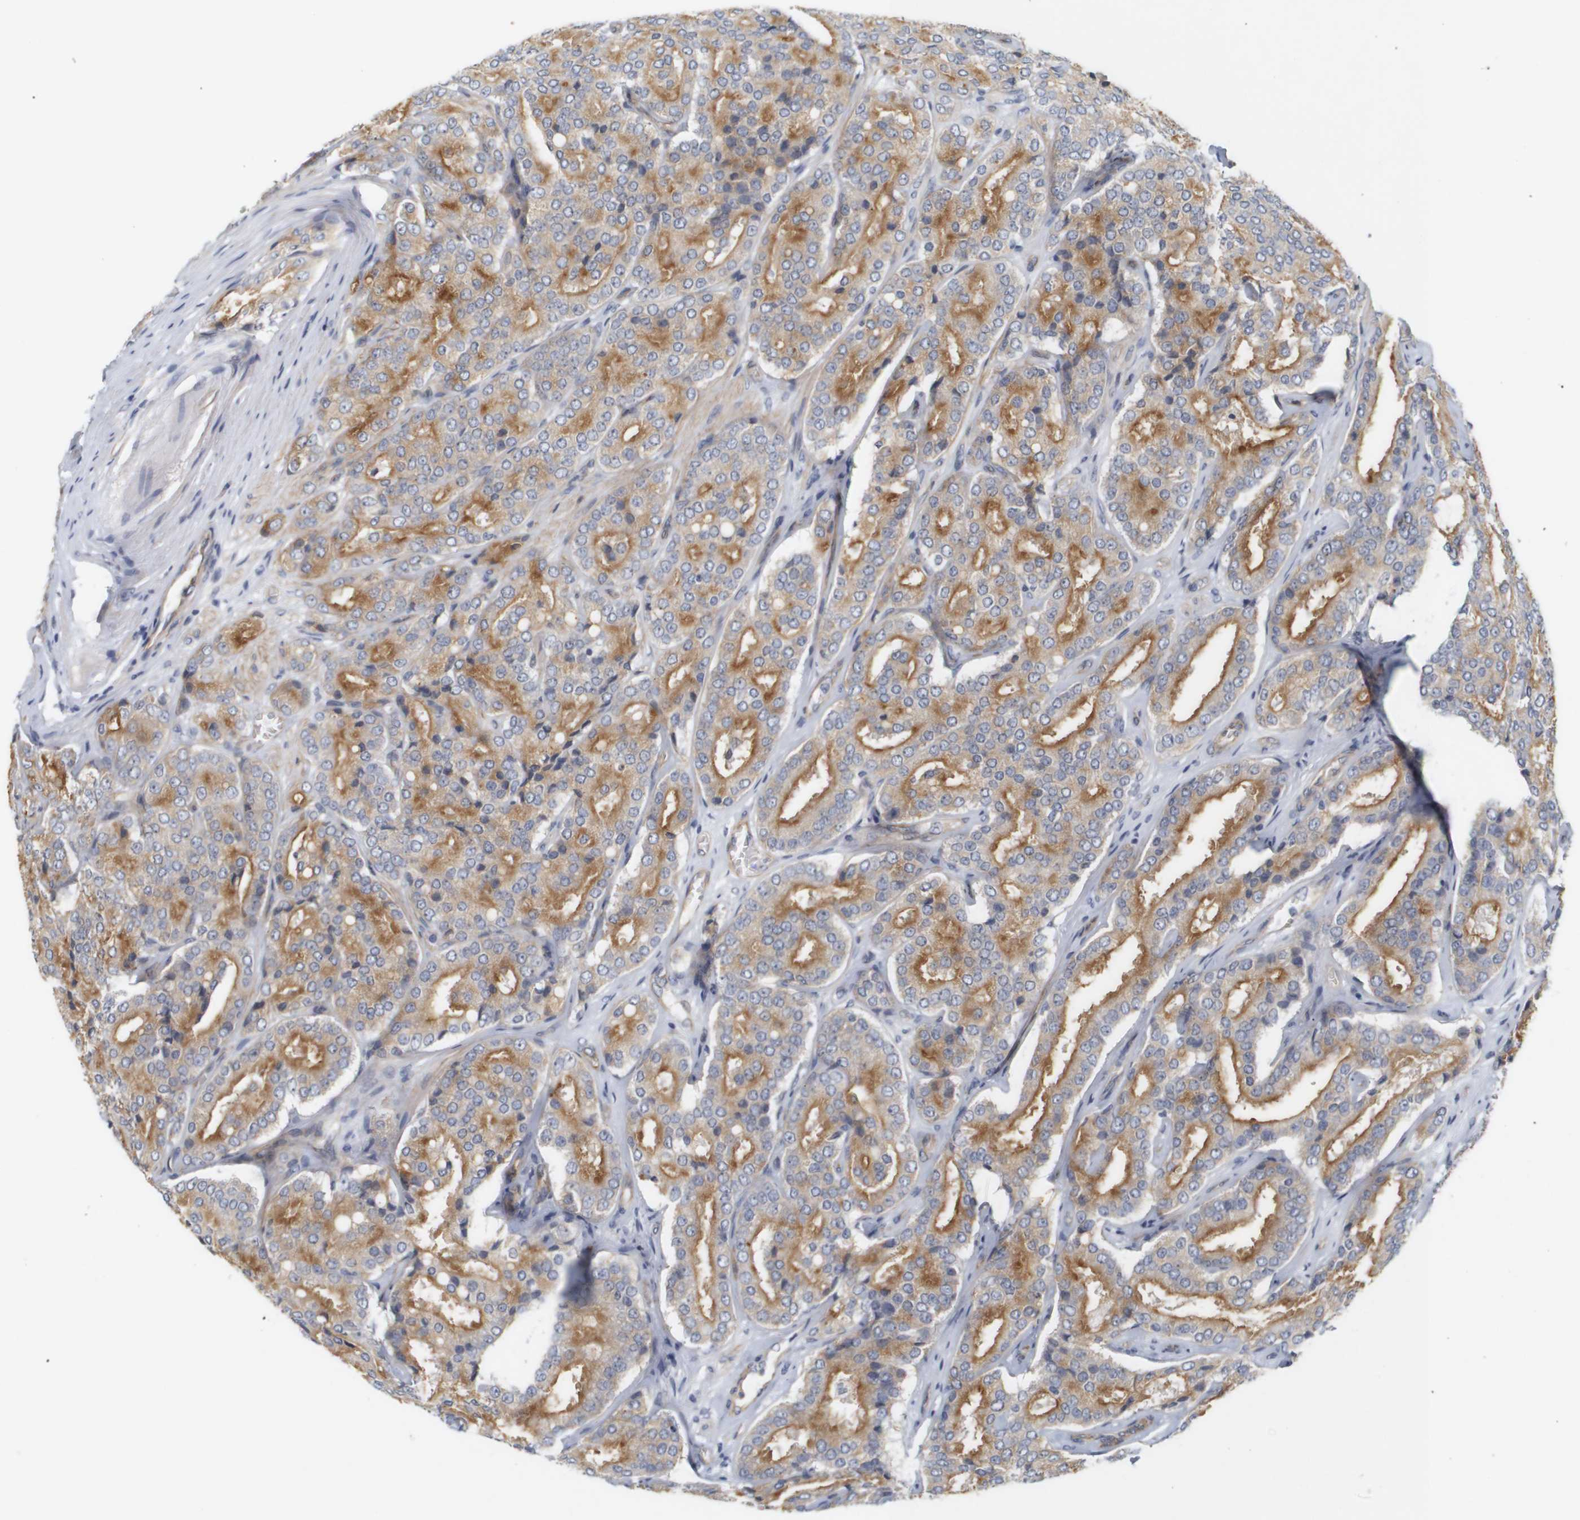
{"staining": {"intensity": "moderate", "quantity": ">75%", "location": "cytoplasmic/membranous"}, "tissue": "prostate cancer", "cell_type": "Tumor cells", "image_type": "cancer", "snomed": [{"axis": "morphology", "description": "Adenocarcinoma, High grade"}, {"axis": "topography", "description": "Prostate"}], "caption": "The image demonstrates staining of prostate cancer, revealing moderate cytoplasmic/membranous protein expression (brown color) within tumor cells.", "gene": "CYB561", "patient": {"sex": "male", "age": 65}}